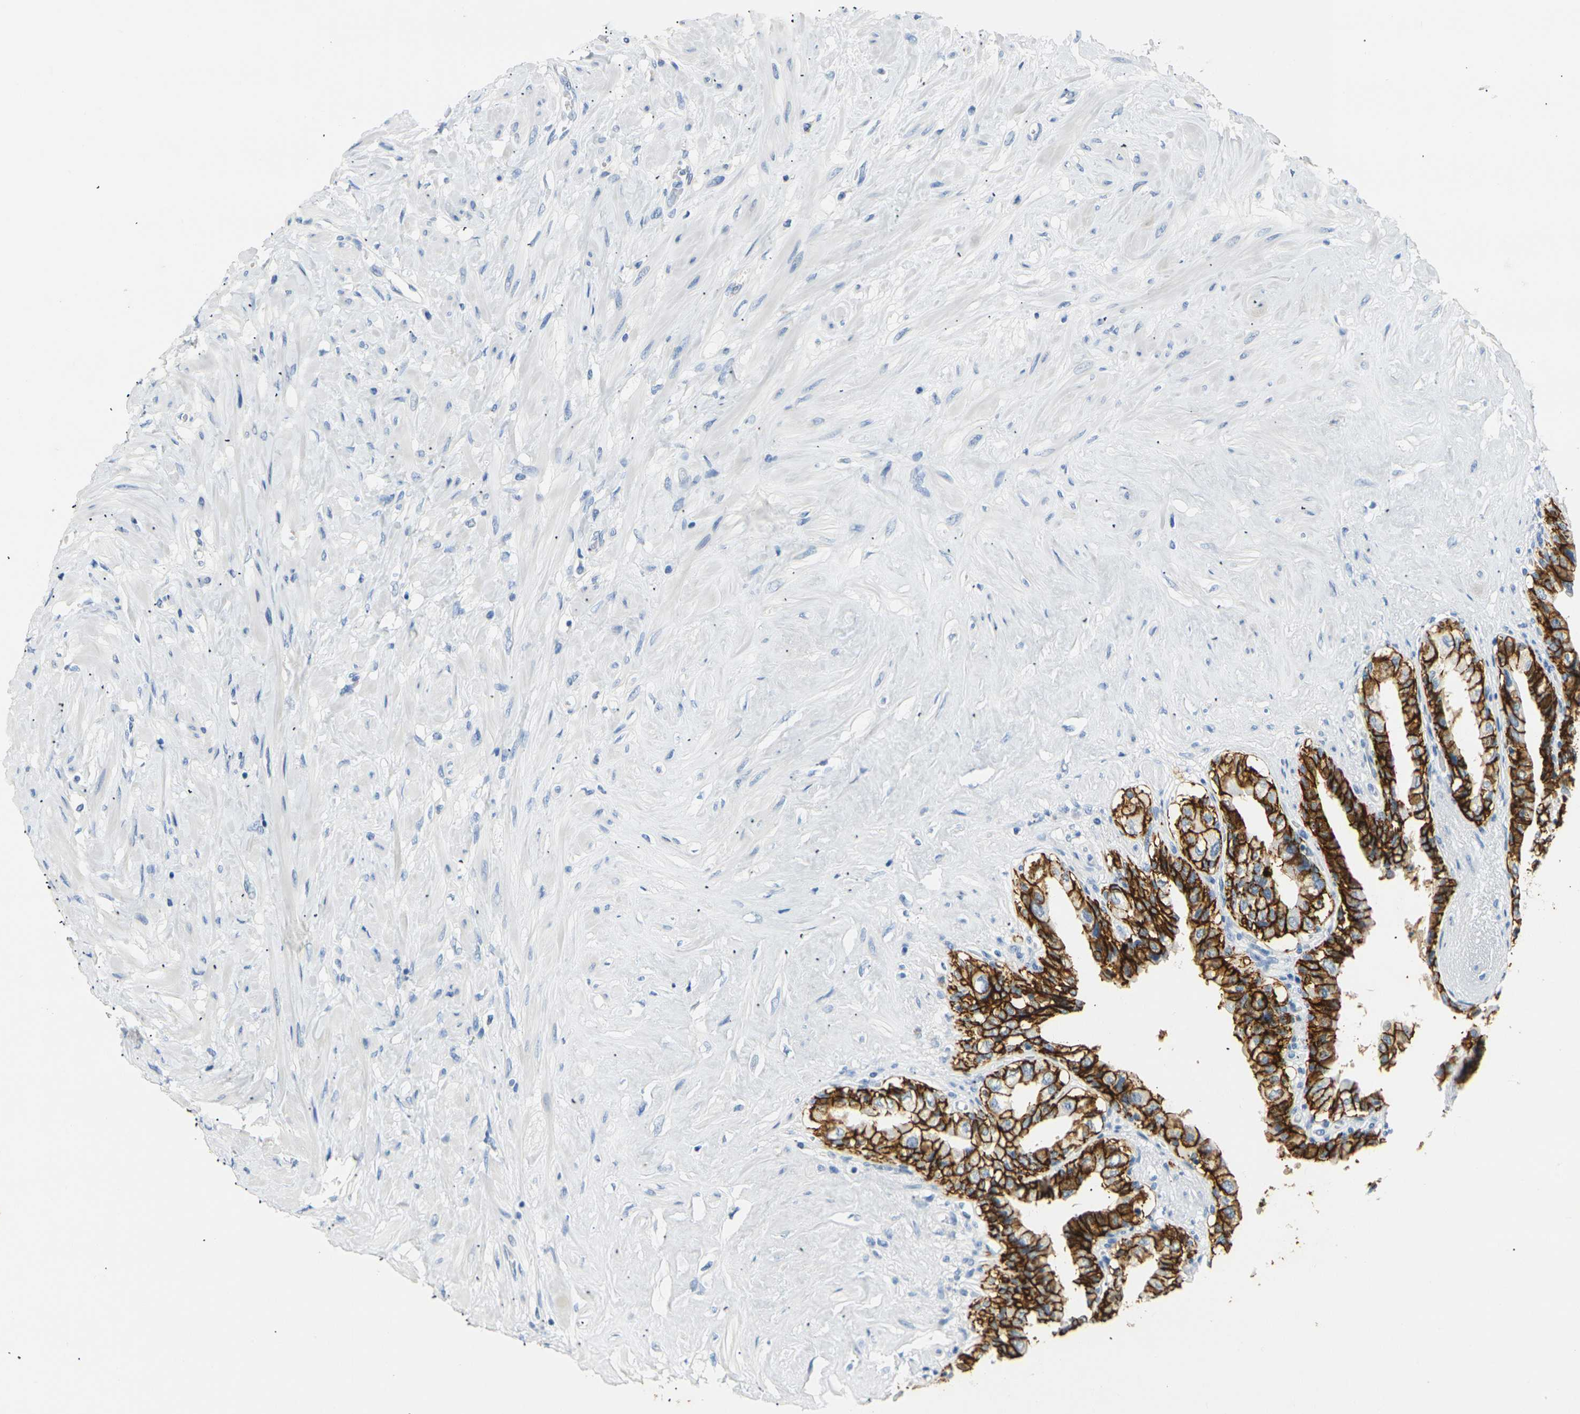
{"staining": {"intensity": "strong", "quantity": ">75%", "location": "cytoplasmic/membranous"}, "tissue": "seminal vesicle", "cell_type": "Glandular cells", "image_type": "normal", "snomed": [{"axis": "morphology", "description": "Normal tissue, NOS"}, {"axis": "topography", "description": "Seminal veicle"}], "caption": "A high amount of strong cytoplasmic/membranous expression is present in about >75% of glandular cells in benign seminal vesicle. (Stains: DAB (3,3'-diaminobenzidine) in brown, nuclei in blue, Microscopy: brightfield microscopy at high magnification).", "gene": "CLDN7", "patient": {"sex": "male", "age": 63}}